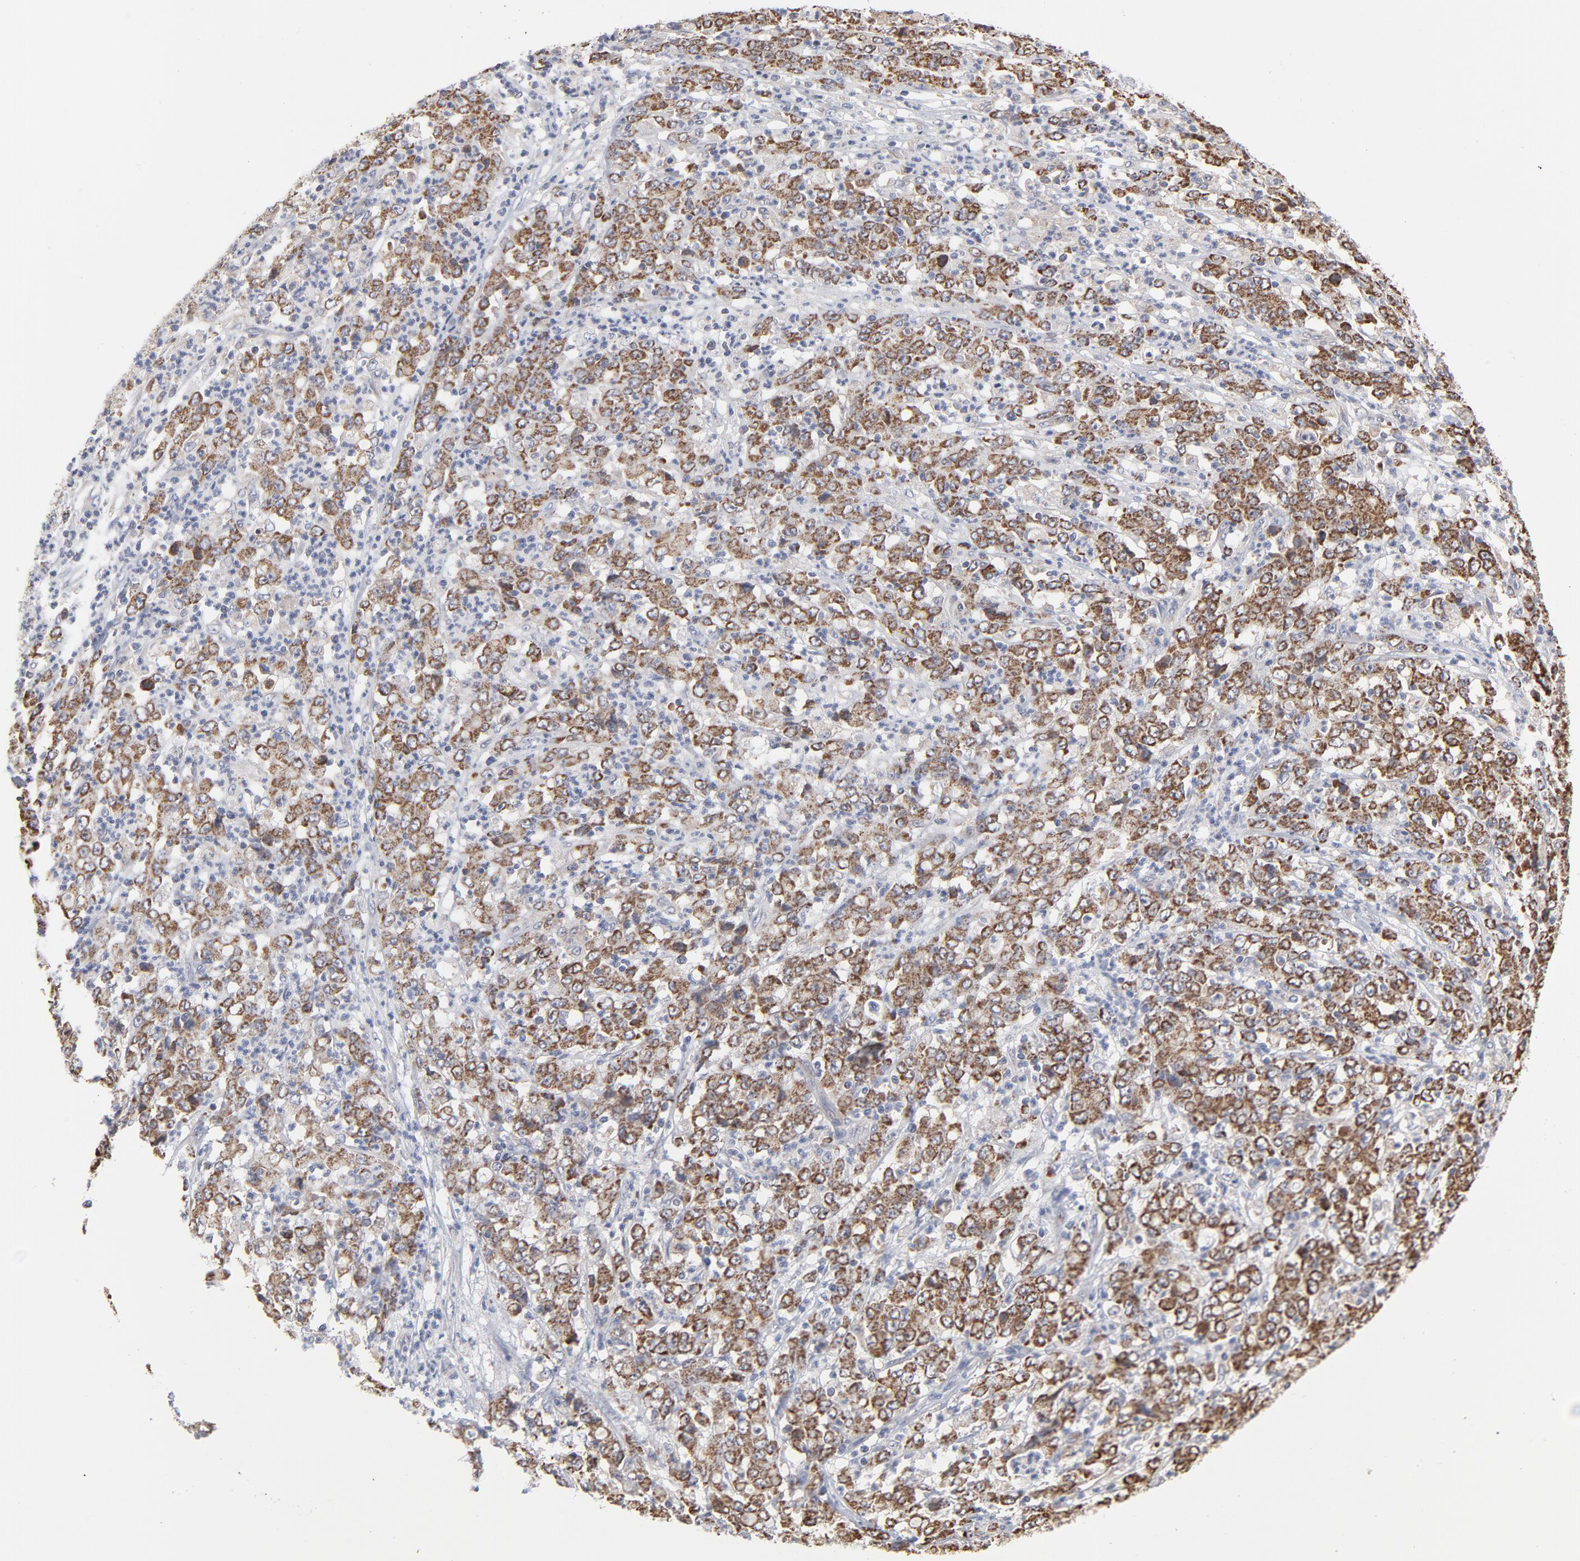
{"staining": {"intensity": "moderate", "quantity": ">75%", "location": "cytoplasmic/membranous"}, "tissue": "stomach cancer", "cell_type": "Tumor cells", "image_type": "cancer", "snomed": [{"axis": "morphology", "description": "Adenocarcinoma, NOS"}, {"axis": "topography", "description": "Stomach, lower"}], "caption": "The histopathology image shows staining of stomach adenocarcinoma, revealing moderate cytoplasmic/membranous protein positivity (brown color) within tumor cells.", "gene": "PPFIBP2", "patient": {"sex": "female", "age": 71}}